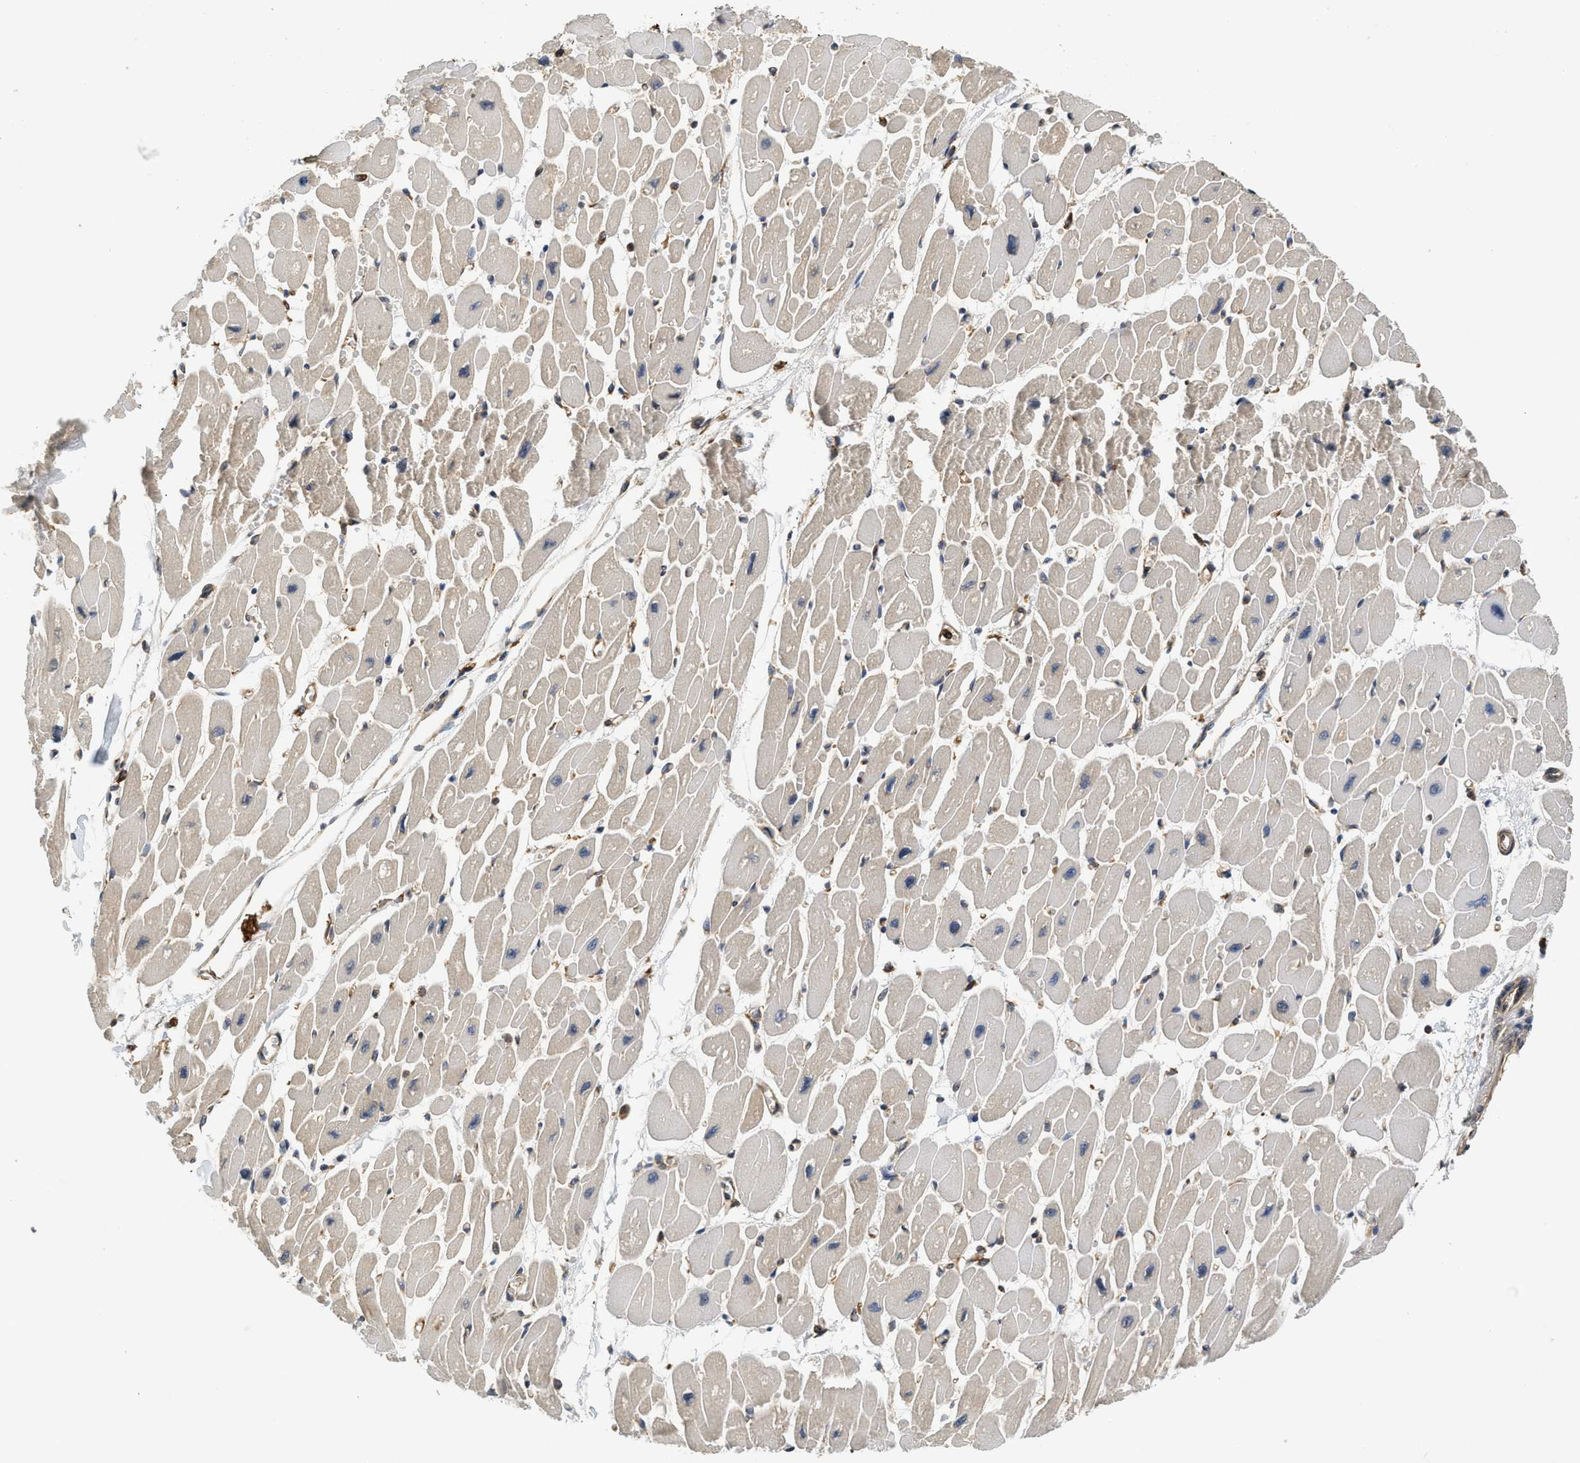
{"staining": {"intensity": "negative", "quantity": "none", "location": "none"}, "tissue": "heart muscle", "cell_type": "Cardiomyocytes", "image_type": "normal", "snomed": [{"axis": "morphology", "description": "Normal tissue, NOS"}, {"axis": "topography", "description": "Heart"}], "caption": "A high-resolution micrograph shows immunohistochemistry (IHC) staining of benign heart muscle, which shows no significant expression in cardiomyocytes.", "gene": "BCAP31", "patient": {"sex": "female", "age": 54}}